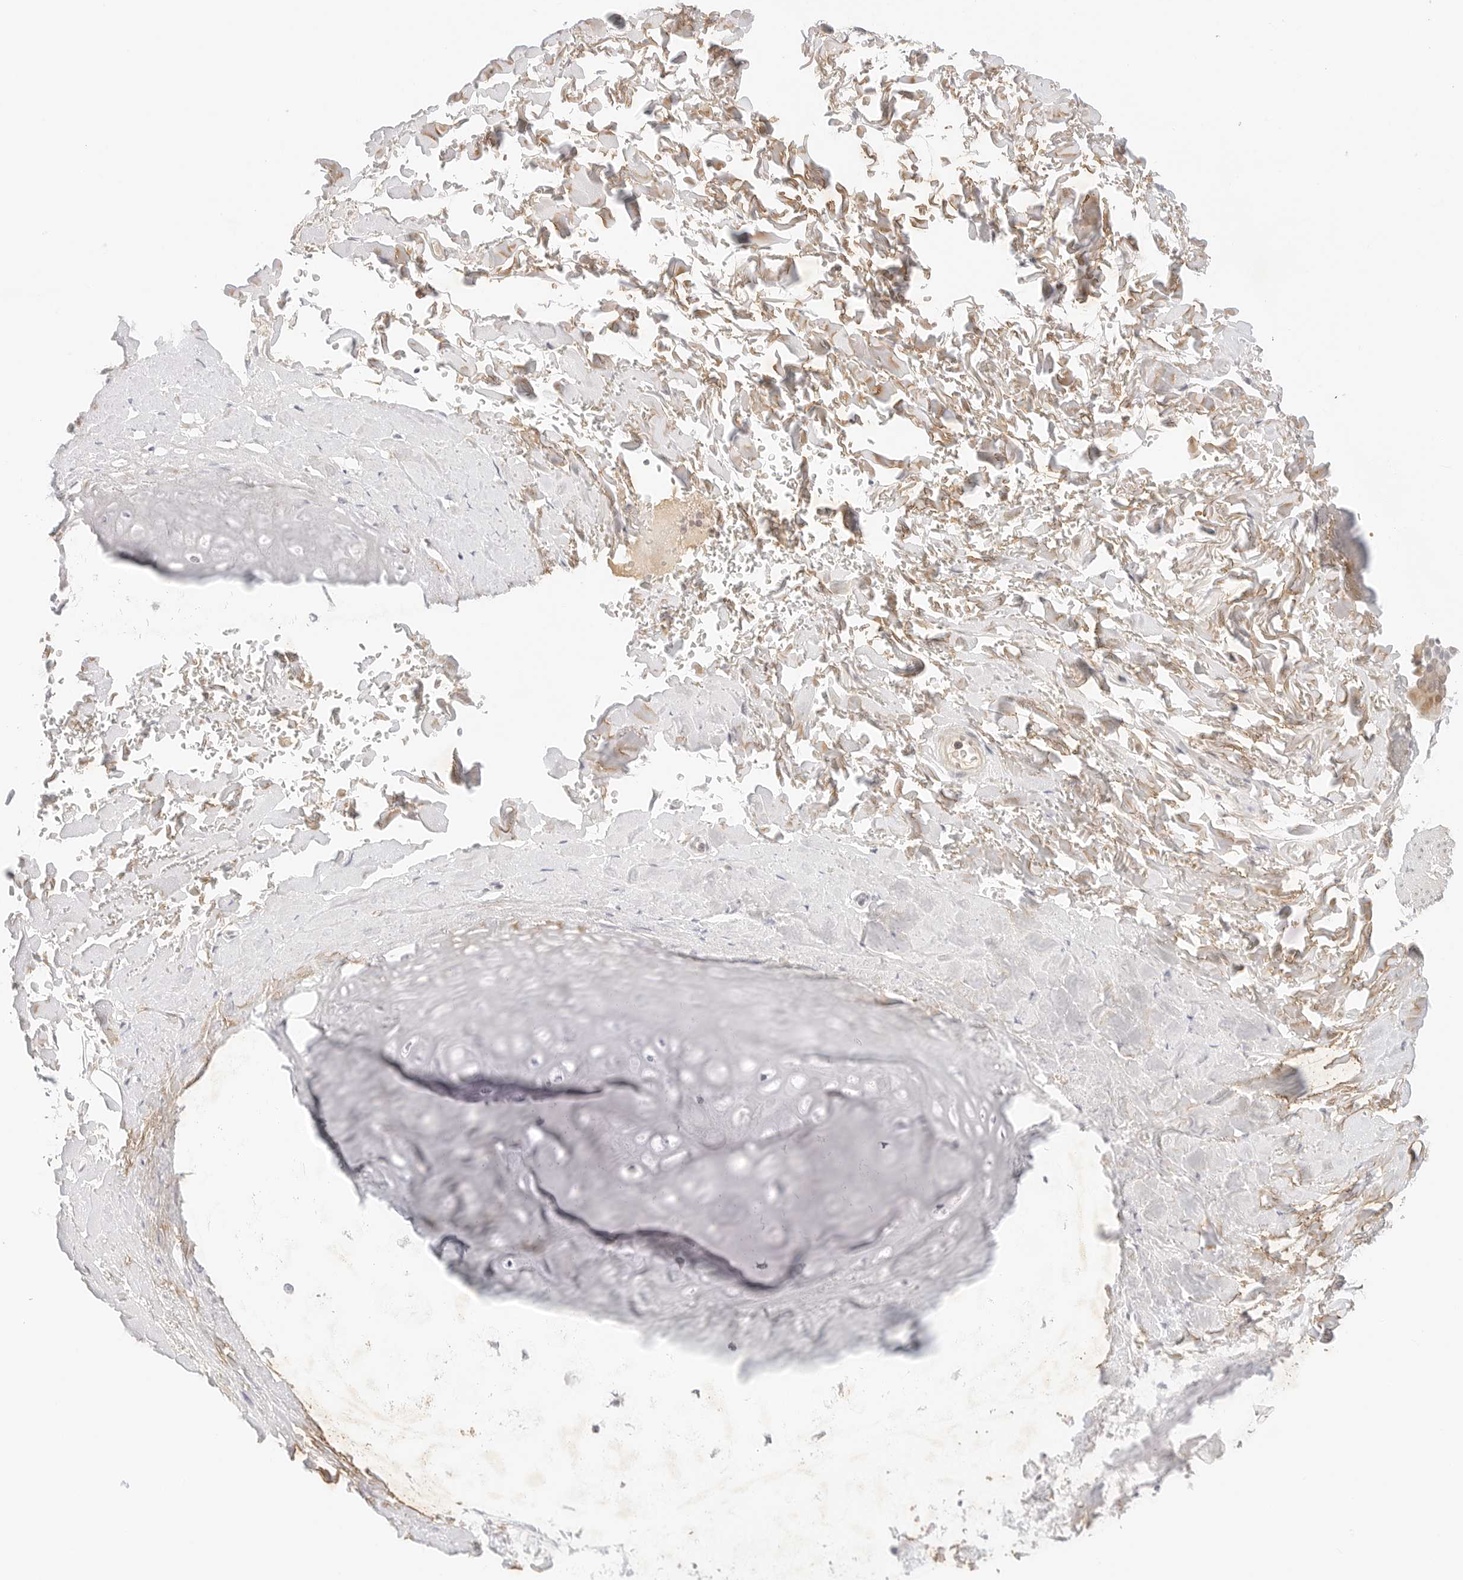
{"staining": {"intensity": "negative", "quantity": "none", "location": "none"}, "tissue": "adipose tissue", "cell_type": "Adipocytes", "image_type": "normal", "snomed": [{"axis": "morphology", "description": "Normal tissue, NOS"}, {"axis": "topography", "description": "Cartilage tissue"}], "caption": "A high-resolution histopathology image shows IHC staining of normal adipose tissue, which demonstrates no significant positivity in adipocytes.", "gene": "XKR4", "patient": {"sex": "female", "age": 63}}